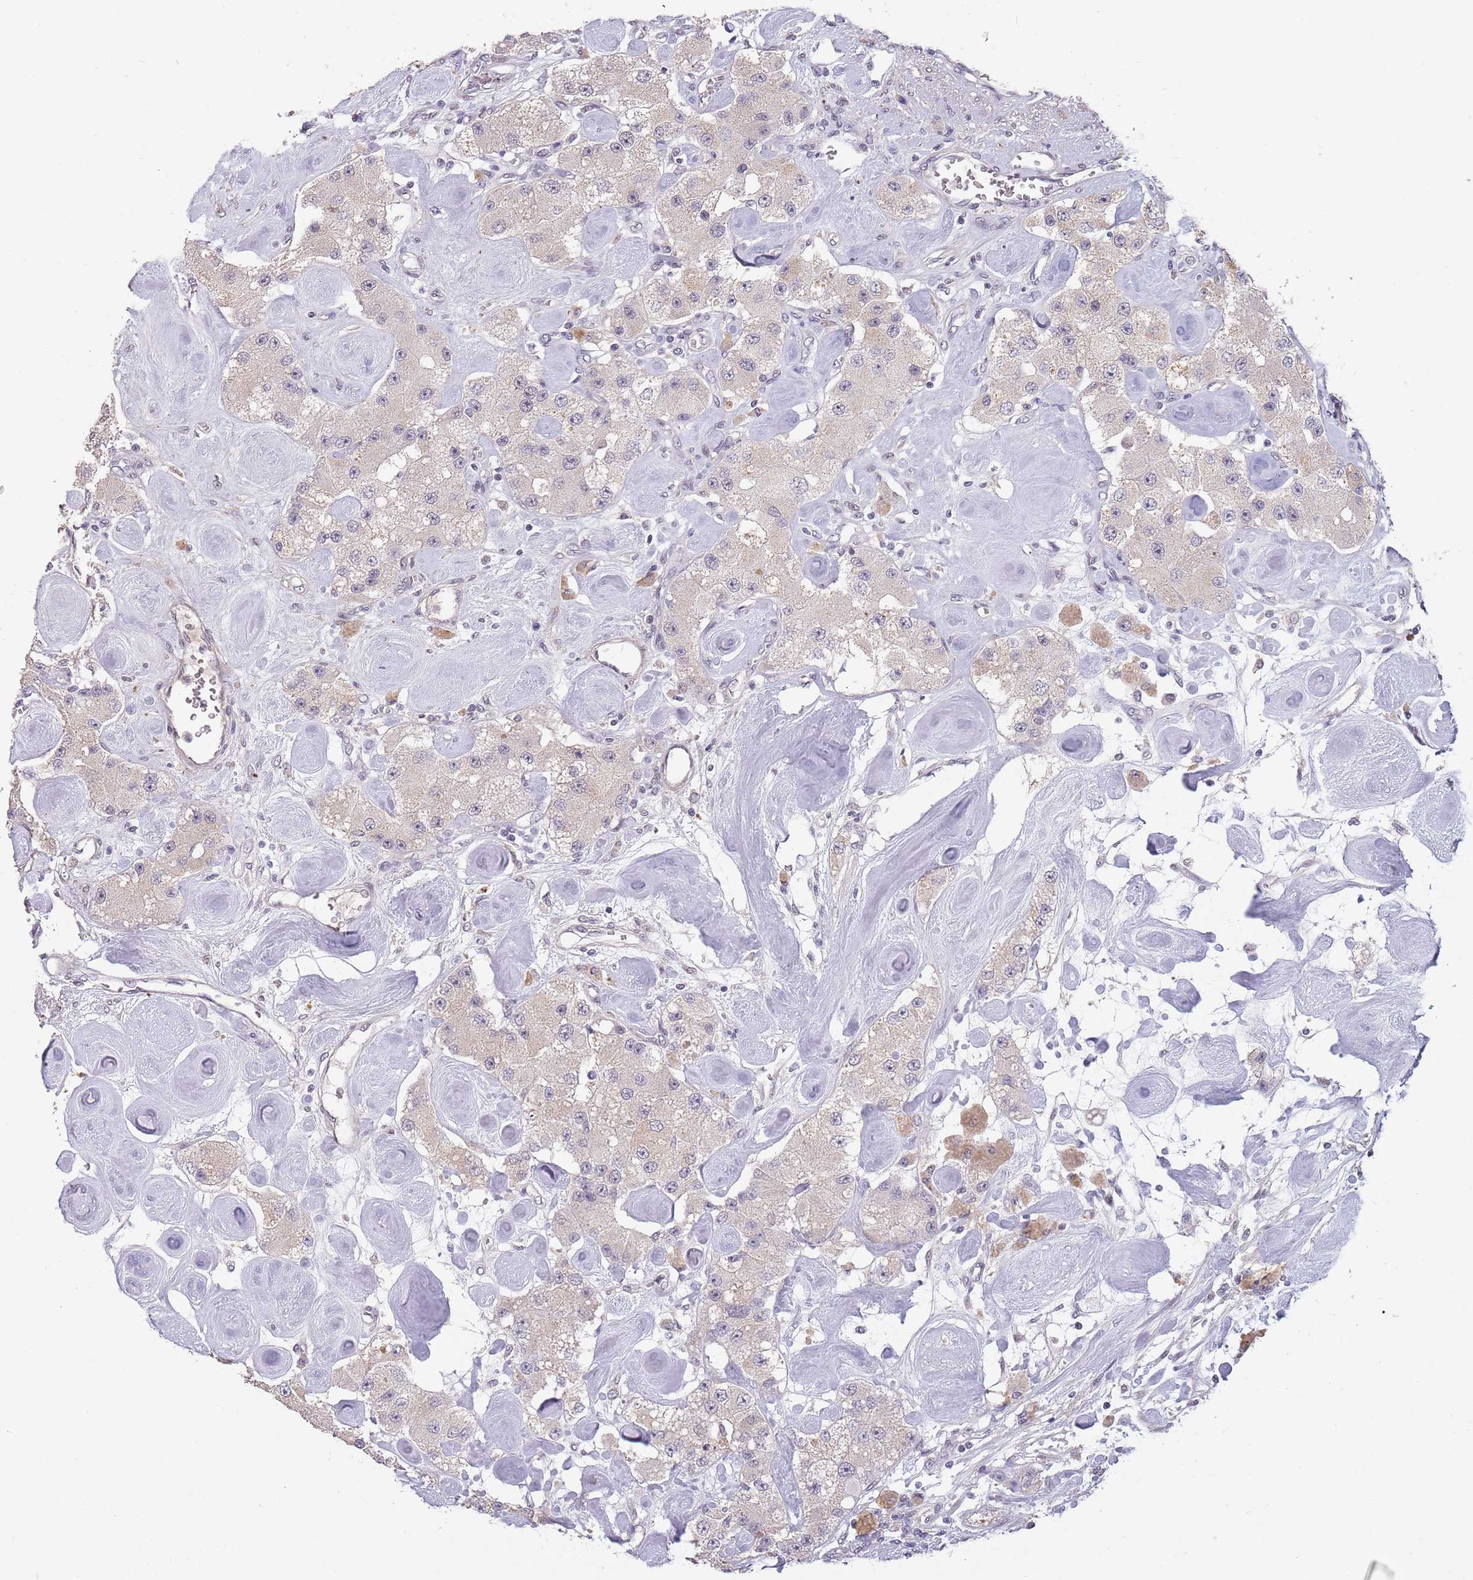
{"staining": {"intensity": "negative", "quantity": "none", "location": "none"}, "tissue": "carcinoid", "cell_type": "Tumor cells", "image_type": "cancer", "snomed": [{"axis": "morphology", "description": "Carcinoid, malignant, NOS"}, {"axis": "topography", "description": "Pancreas"}], "caption": "Carcinoid was stained to show a protein in brown. There is no significant positivity in tumor cells.", "gene": "CIZ1", "patient": {"sex": "male", "age": 41}}